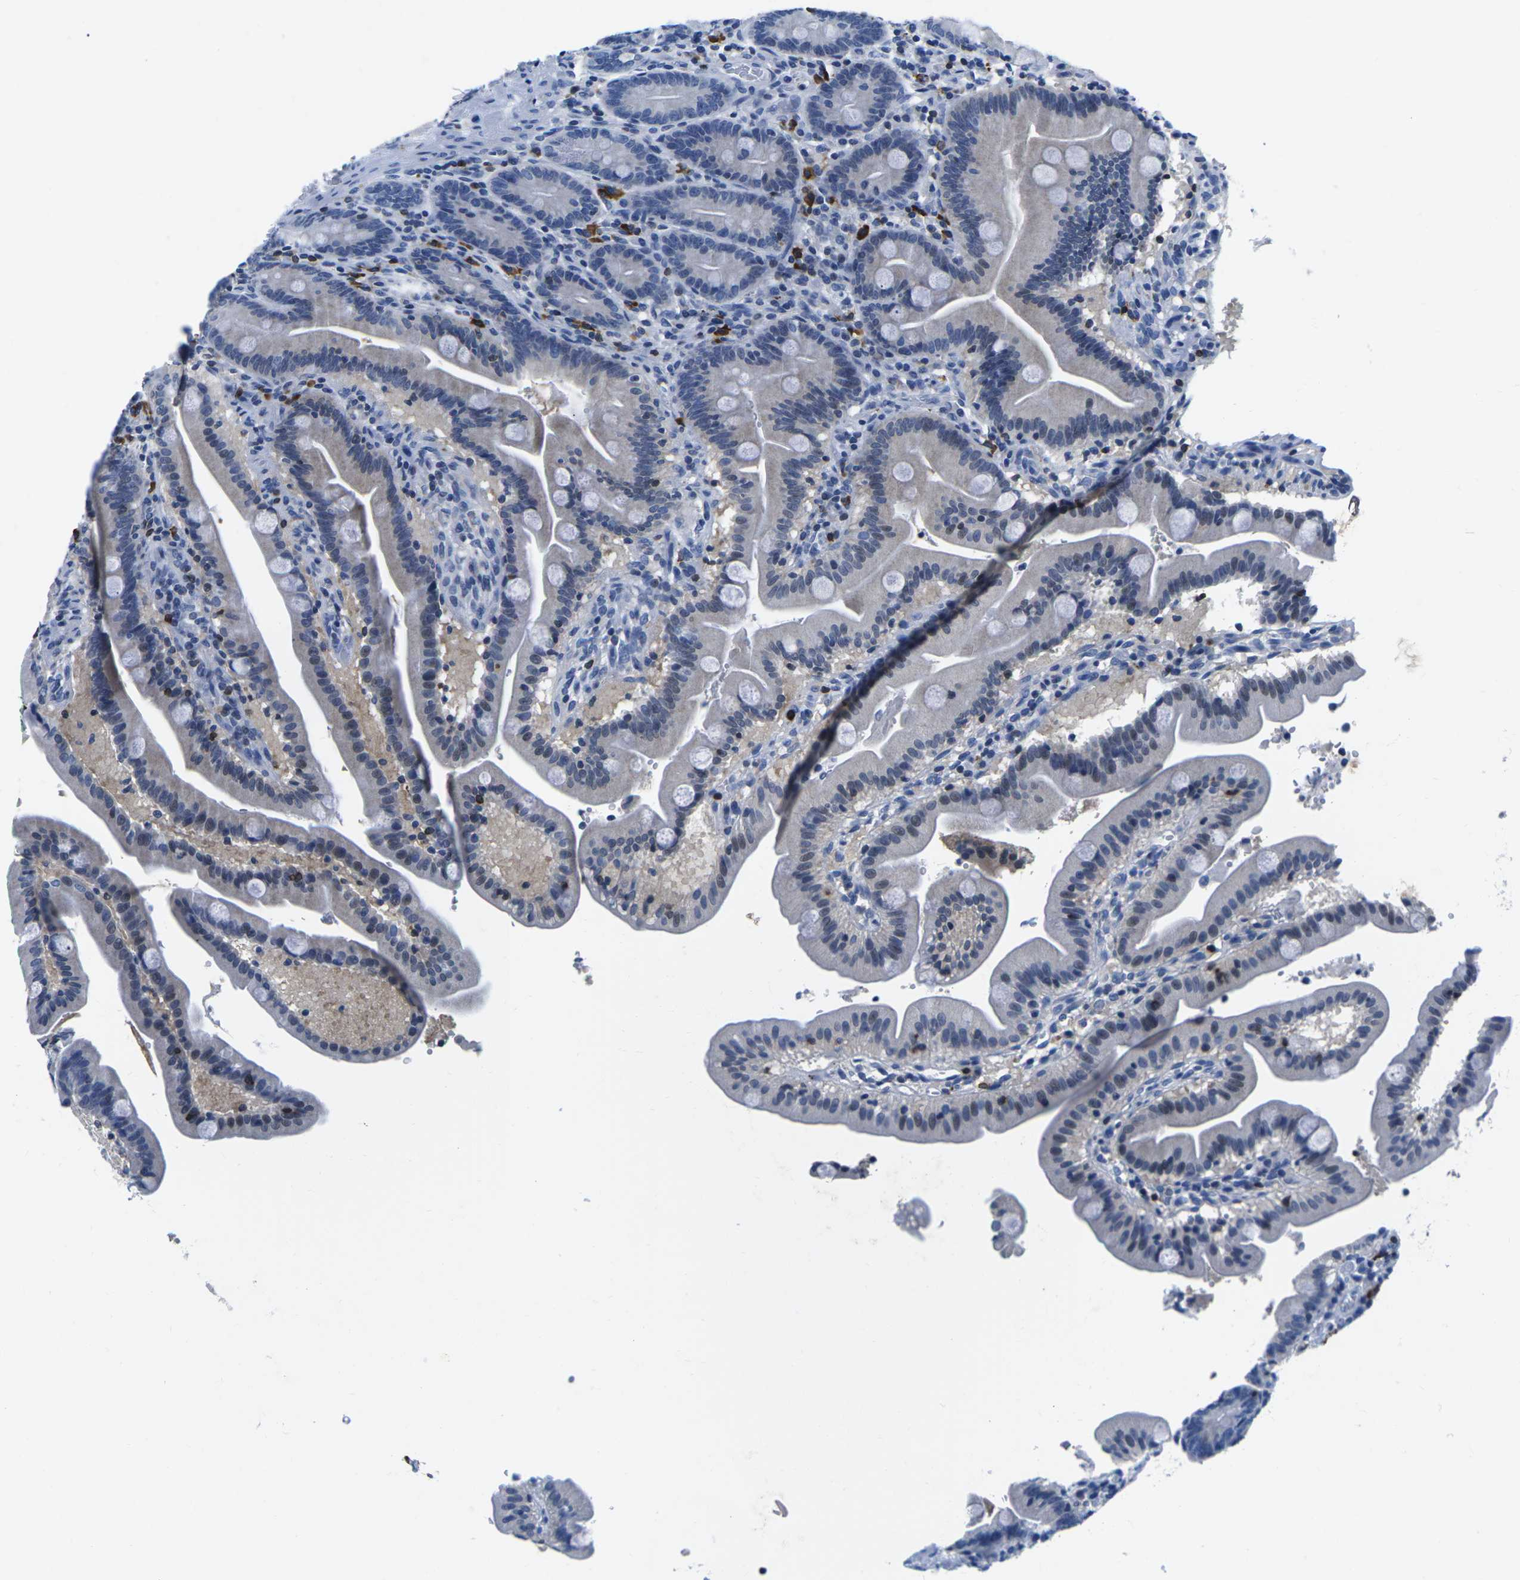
{"staining": {"intensity": "negative", "quantity": "none", "location": "none"}, "tissue": "duodenum", "cell_type": "Glandular cells", "image_type": "normal", "snomed": [{"axis": "morphology", "description": "Normal tissue, NOS"}, {"axis": "topography", "description": "Duodenum"}], "caption": "Immunohistochemistry (IHC) image of benign human duodenum stained for a protein (brown), which exhibits no staining in glandular cells.", "gene": "CTSW", "patient": {"sex": "male", "age": 54}}